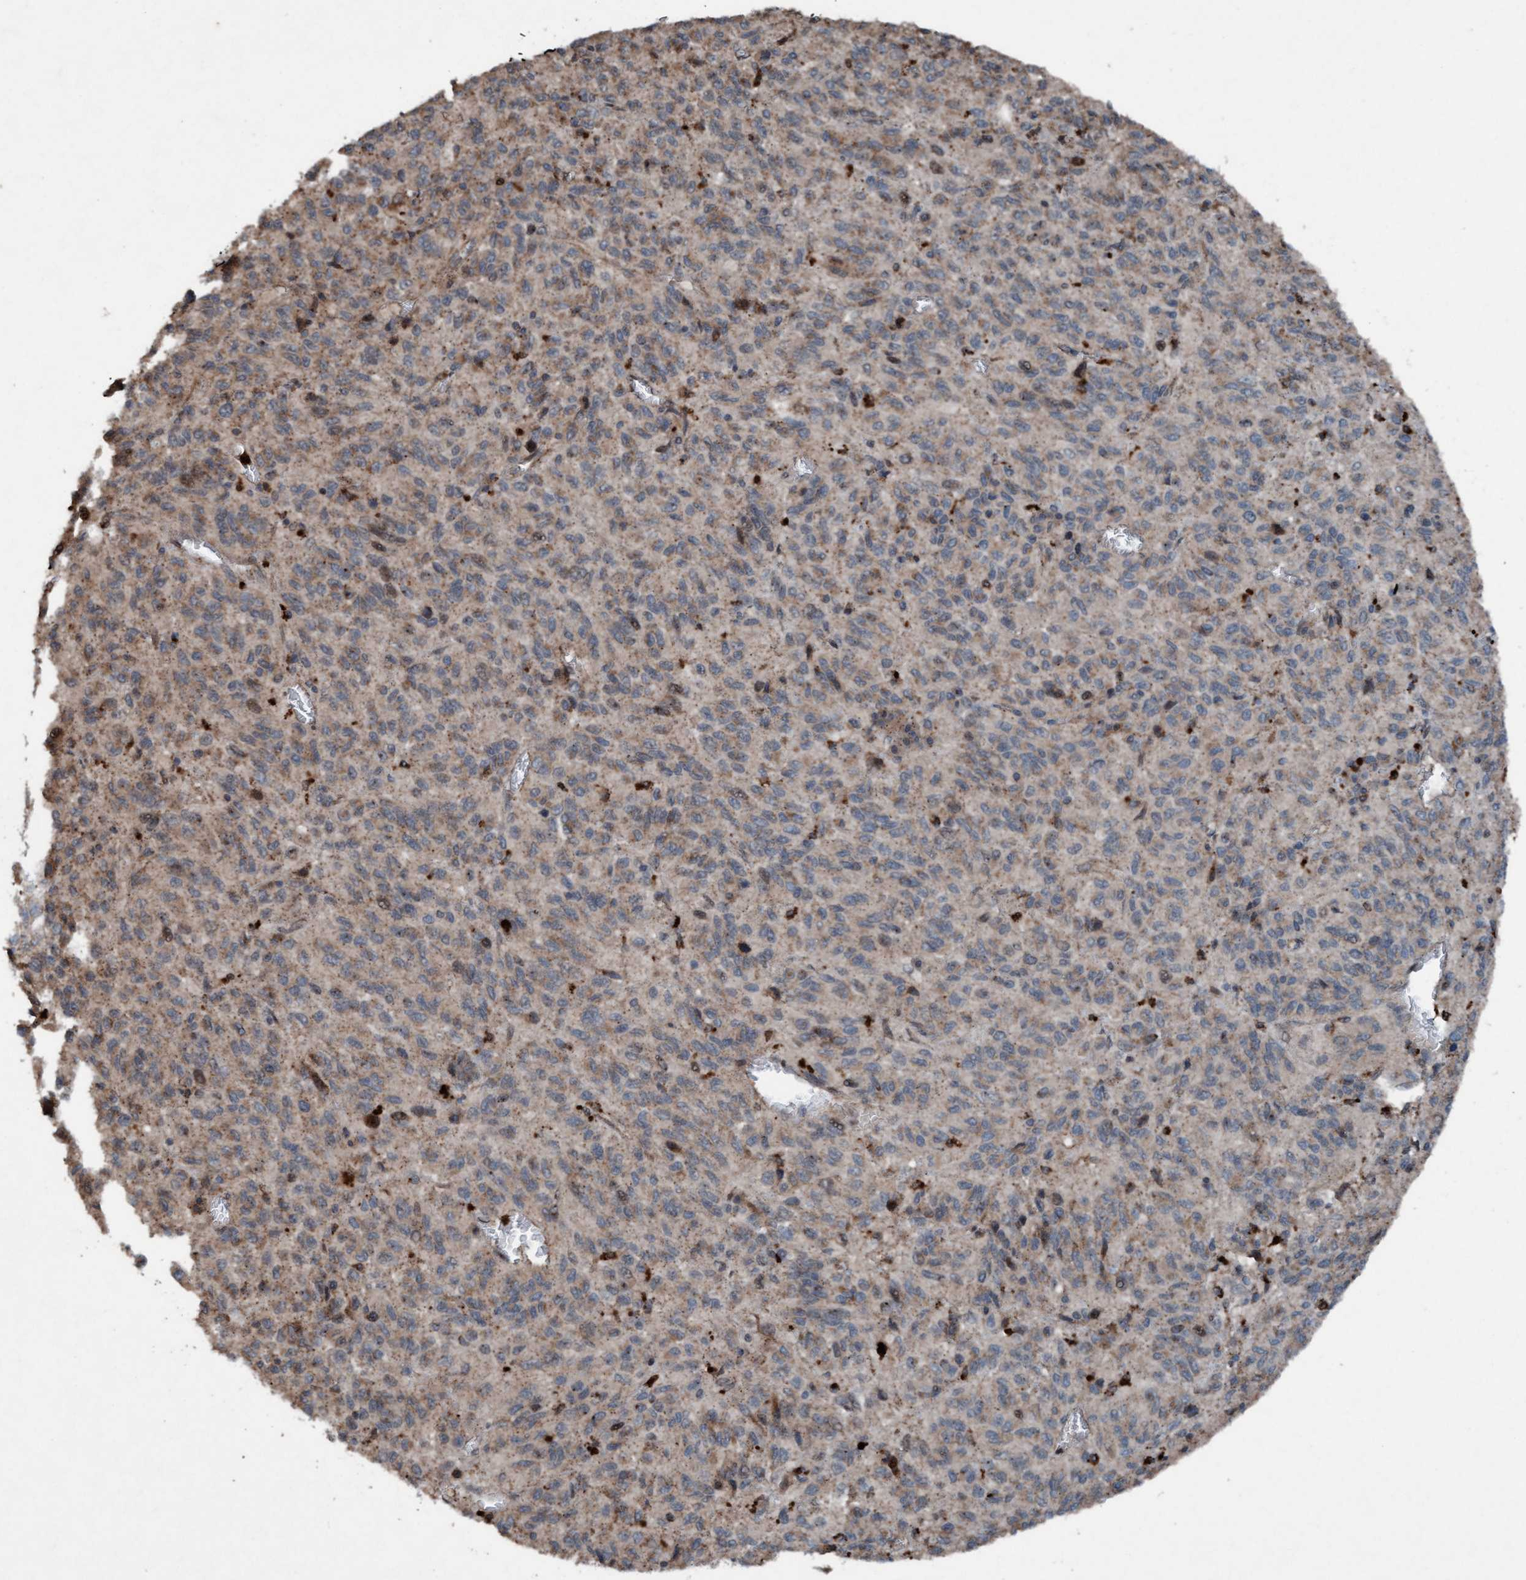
{"staining": {"intensity": "weak", "quantity": "25%-75%", "location": "cytoplasmic/membranous"}, "tissue": "melanoma", "cell_type": "Tumor cells", "image_type": "cancer", "snomed": [{"axis": "morphology", "description": "Malignant melanoma, Metastatic site"}, {"axis": "topography", "description": "Lung"}], "caption": "This is a photomicrograph of IHC staining of melanoma, which shows weak positivity in the cytoplasmic/membranous of tumor cells.", "gene": "PLXNB2", "patient": {"sex": "male", "age": 64}}